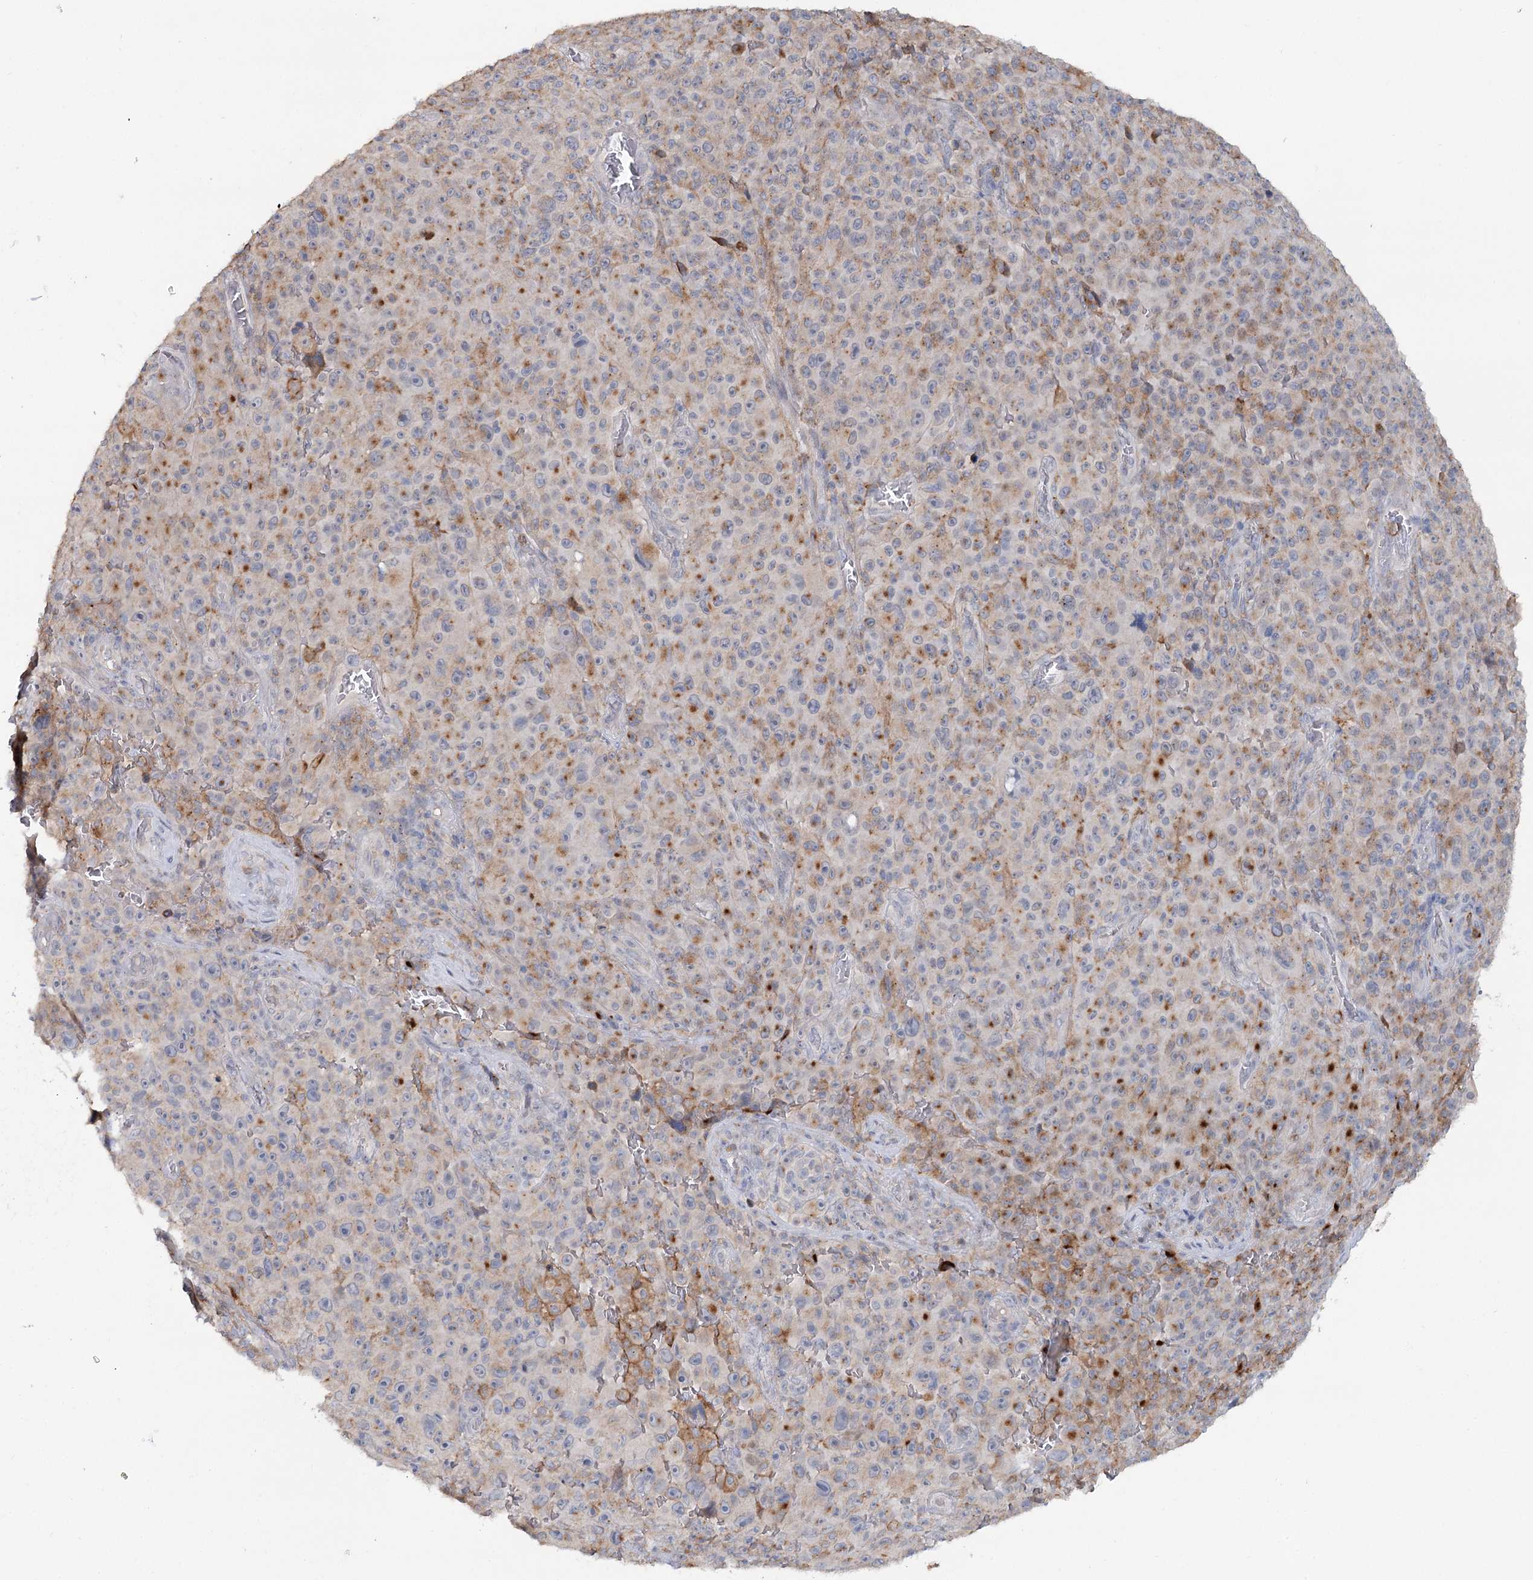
{"staining": {"intensity": "moderate", "quantity": "25%-75%", "location": "cytoplasmic/membranous"}, "tissue": "melanoma", "cell_type": "Tumor cells", "image_type": "cancer", "snomed": [{"axis": "morphology", "description": "Malignant melanoma, NOS"}, {"axis": "topography", "description": "Skin"}], "caption": "Melanoma stained with DAB IHC displays medium levels of moderate cytoplasmic/membranous expression in approximately 25%-75% of tumor cells. The staining is performed using DAB brown chromogen to label protein expression. The nuclei are counter-stained blue using hematoxylin.", "gene": "ALDH3B1", "patient": {"sex": "female", "age": 82}}